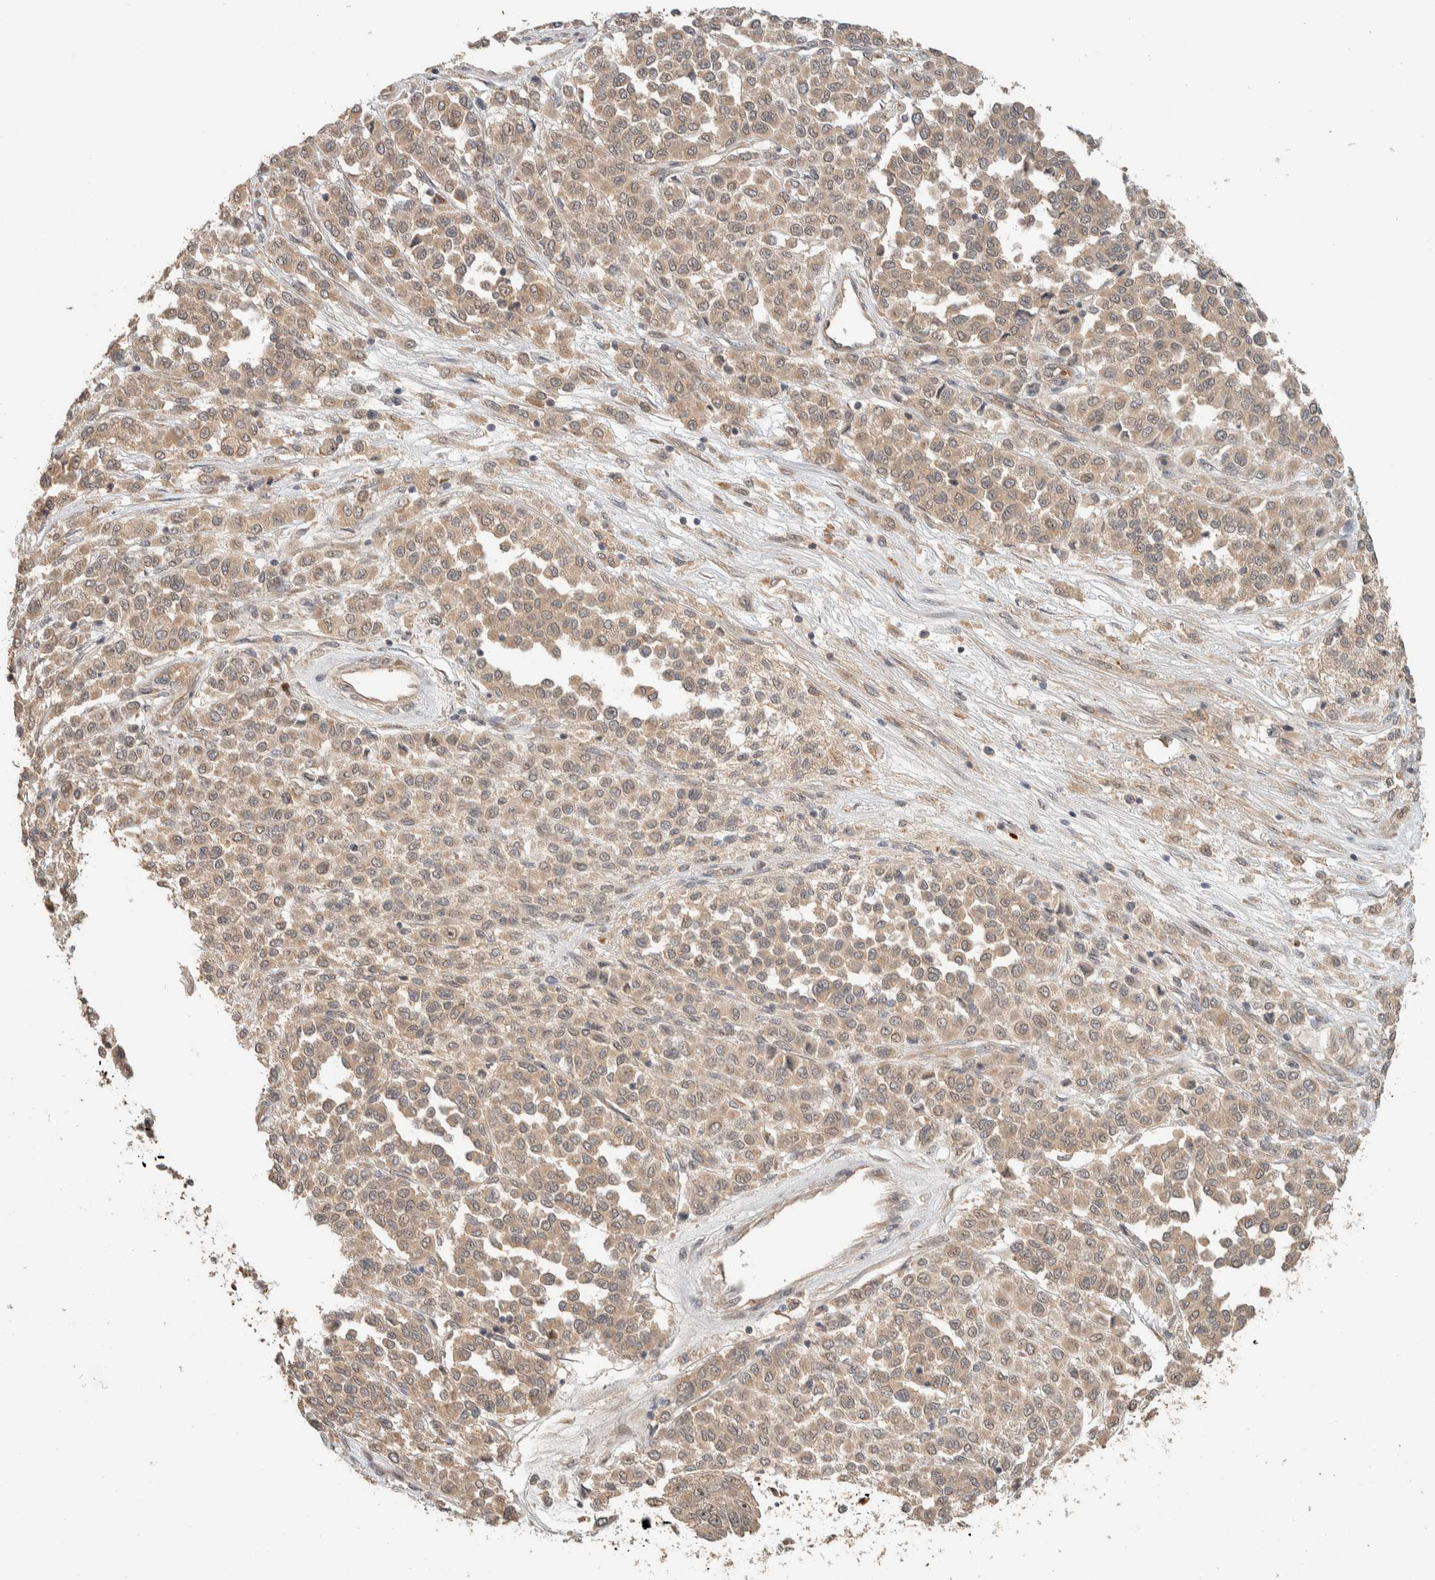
{"staining": {"intensity": "weak", "quantity": ">75%", "location": "cytoplasmic/membranous"}, "tissue": "melanoma", "cell_type": "Tumor cells", "image_type": "cancer", "snomed": [{"axis": "morphology", "description": "Malignant melanoma, Metastatic site"}, {"axis": "topography", "description": "Pancreas"}], "caption": "There is low levels of weak cytoplasmic/membranous positivity in tumor cells of malignant melanoma (metastatic site), as demonstrated by immunohistochemical staining (brown color).", "gene": "ZBTB2", "patient": {"sex": "female", "age": 30}}